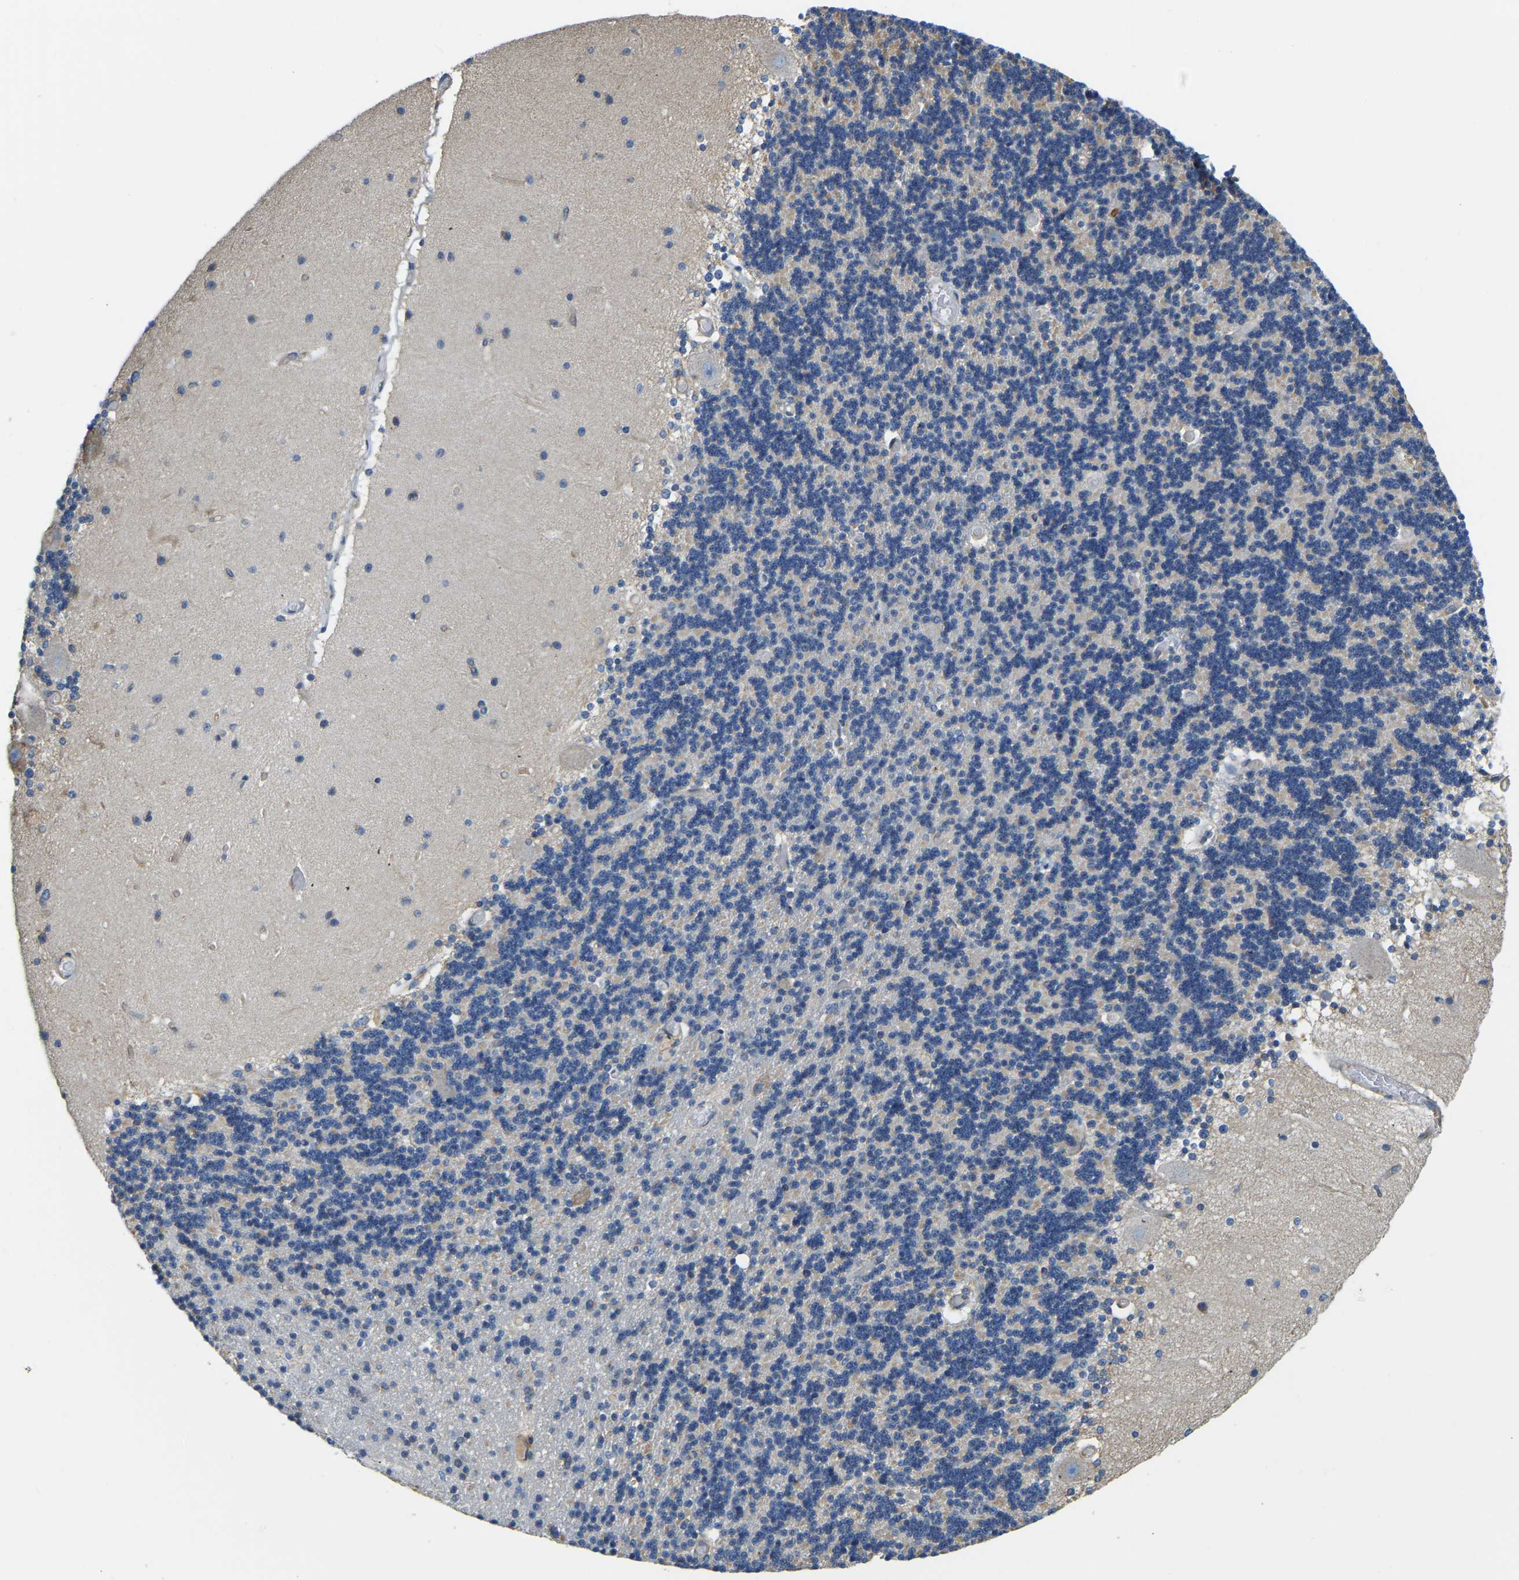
{"staining": {"intensity": "negative", "quantity": "none", "location": "none"}, "tissue": "cerebellum", "cell_type": "Cells in granular layer", "image_type": "normal", "snomed": [{"axis": "morphology", "description": "Normal tissue, NOS"}, {"axis": "topography", "description": "Cerebellum"}], "caption": "Human cerebellum stained for a protein using immunohistochemistry (IHC) displays no positivity in cells in granular layer.", "gene": "AHNAK", "patient": {"sex": "female", "age": 54}}